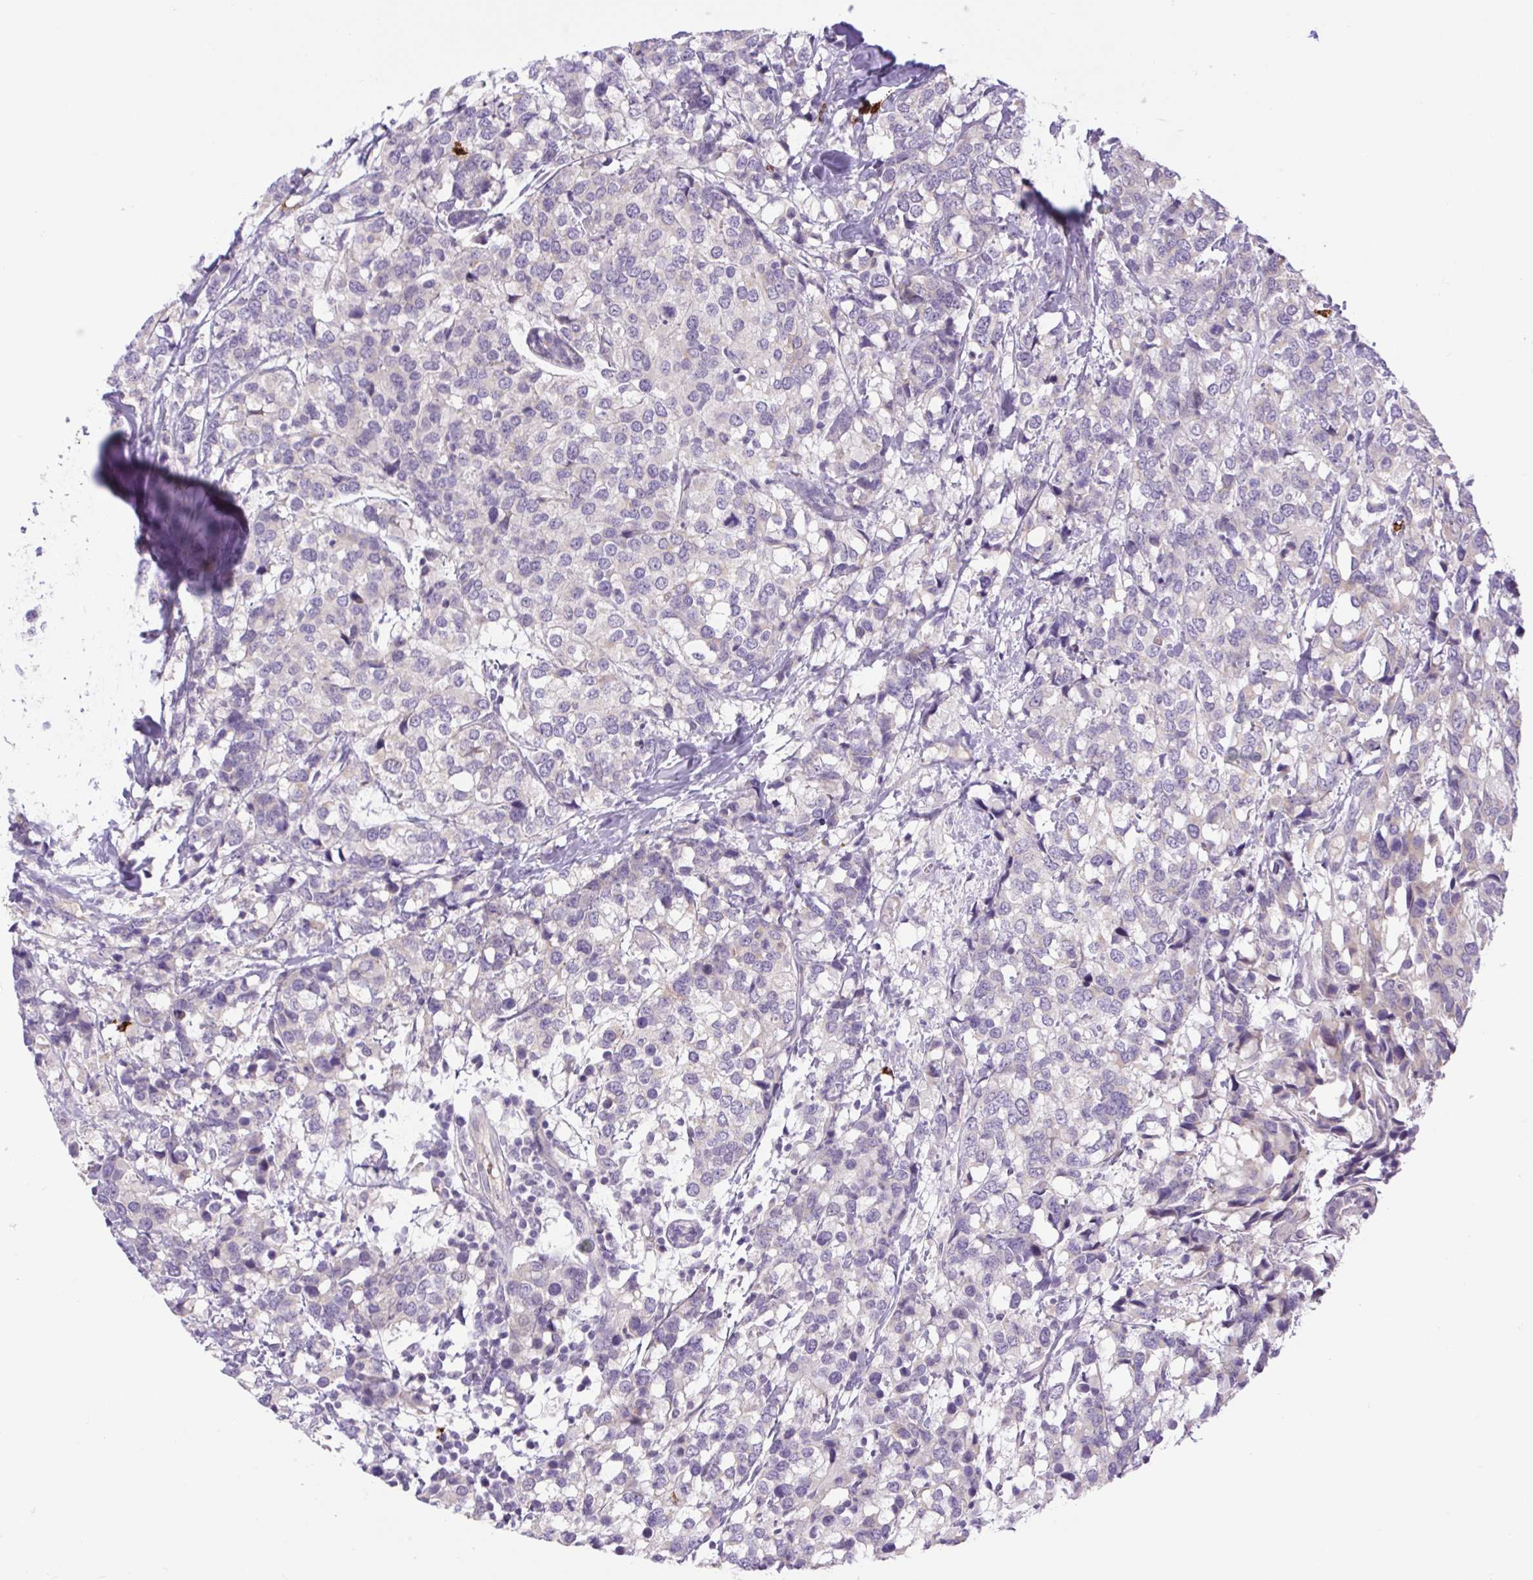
{"staining": {"intensity": "negative", "quantity": "none", "location": "none"}, "tissue": "breast cancer", "cell_type": "Tumor cells", "image_type": "cancer", "snomed": [{"axis": "morphology", "description": "Lobular carcinoma"}, {"axis": "topography", "description": "Breast"}], "caption": "Immunohistochemistry (IHC) of human breast cancer (lobular carcinoma) demonstrates no staining in tumor cells.", "gene": "FAM177B", "patient": {"sex": "female", "age": 59}}